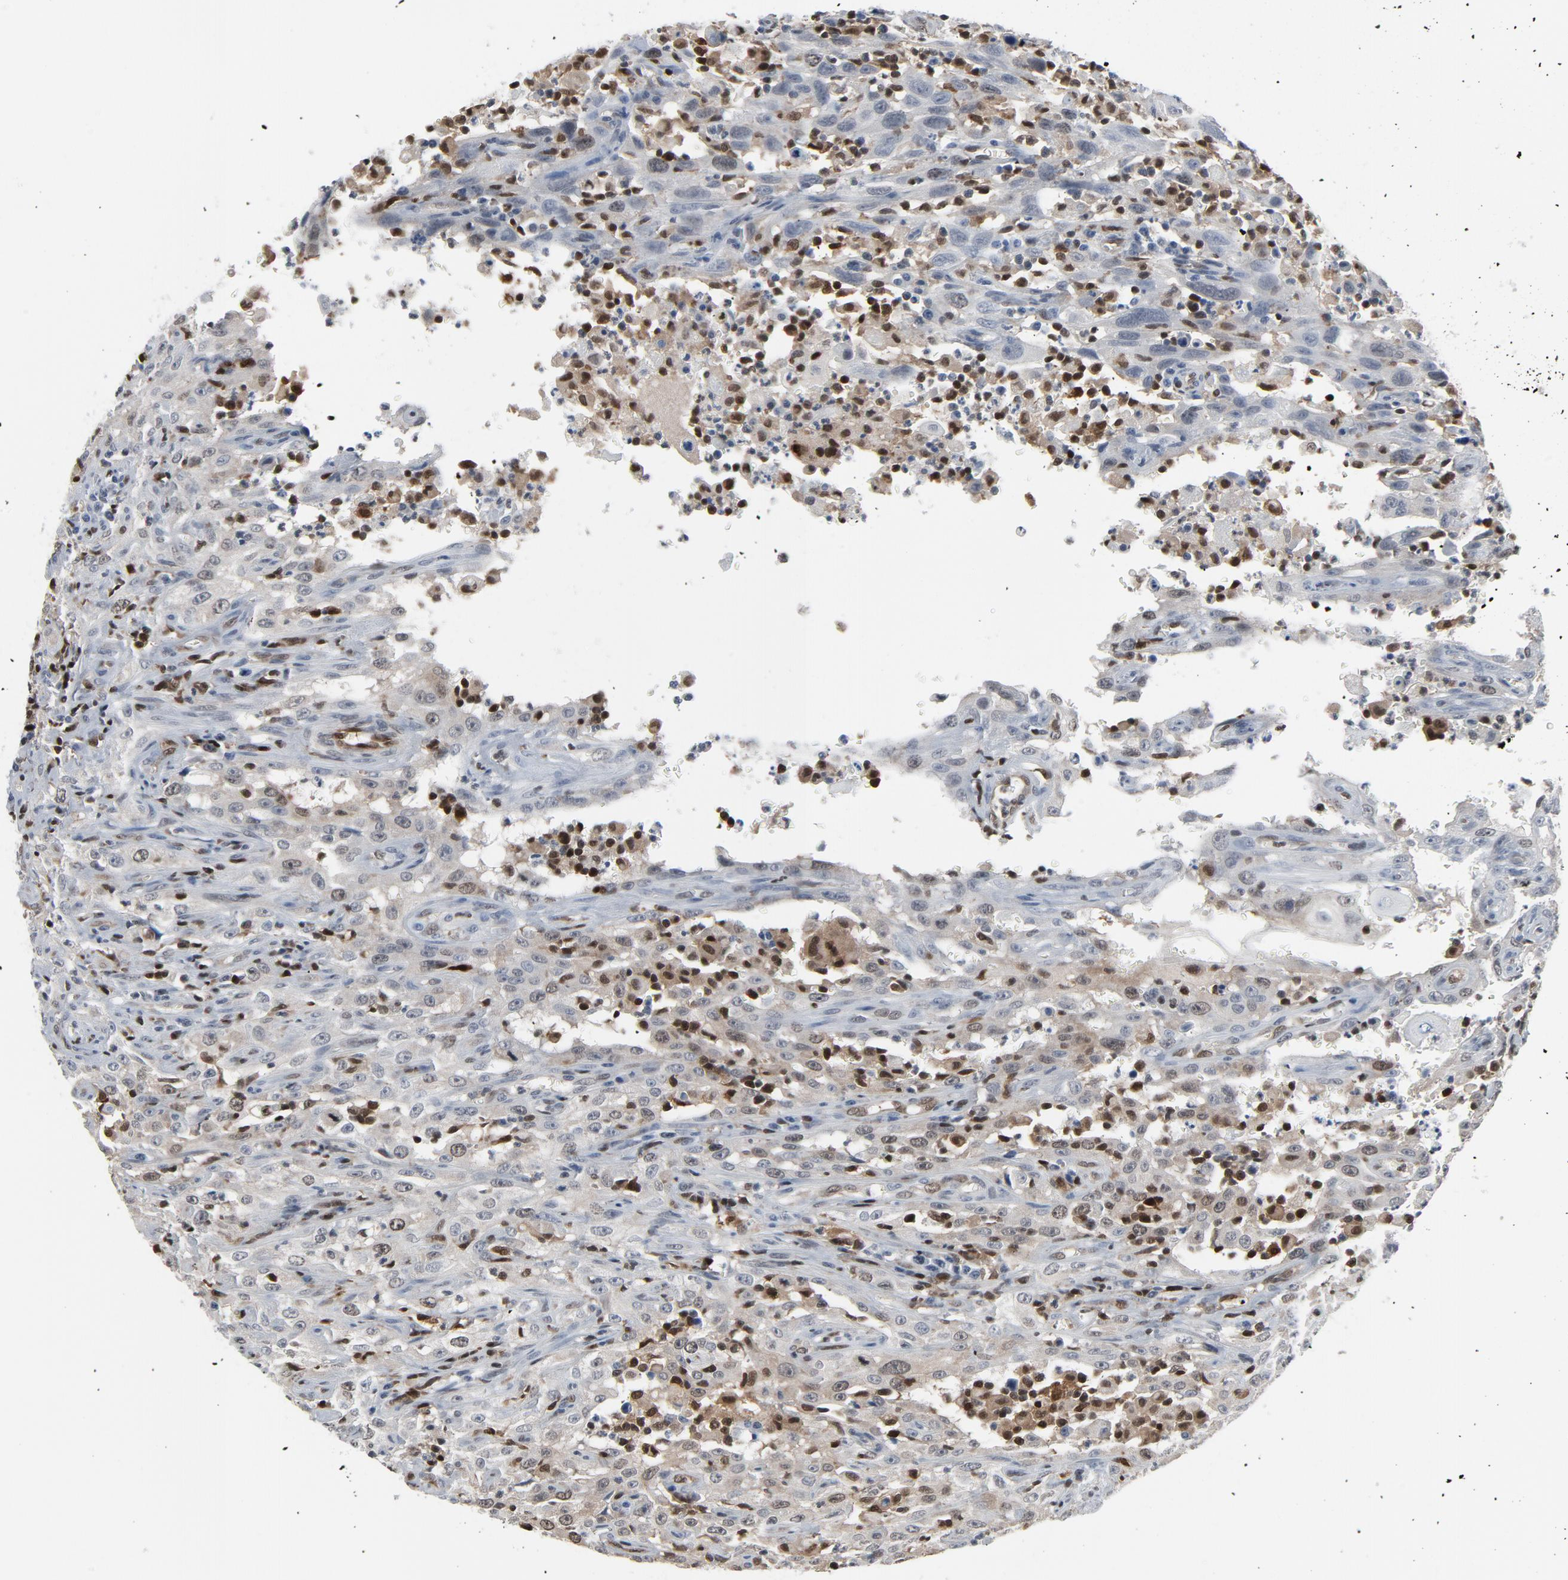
{"staining": {"intensity": "weak", "quantity": "<25%", "location": "cytoplasmic/membranous"}, "tissue": "head and neck cancer", "cell_type": "Tumor cells", "image_type": "cancer", "snomed": [{"axis": "morphology", "description": "Squamous cell carcinoma, NOS"}, {"axis": "topography", "description": "Oral tissue"}, {"axis": "topography", "description": "Head-Neck"}], "caption": "Immunohistochemical staining of head and neck squamous cell carcinoma demonstrates no significant staining in tumor cells.", "gene": "STAT5A", "patient": {"sex": "female", "age": 76}}